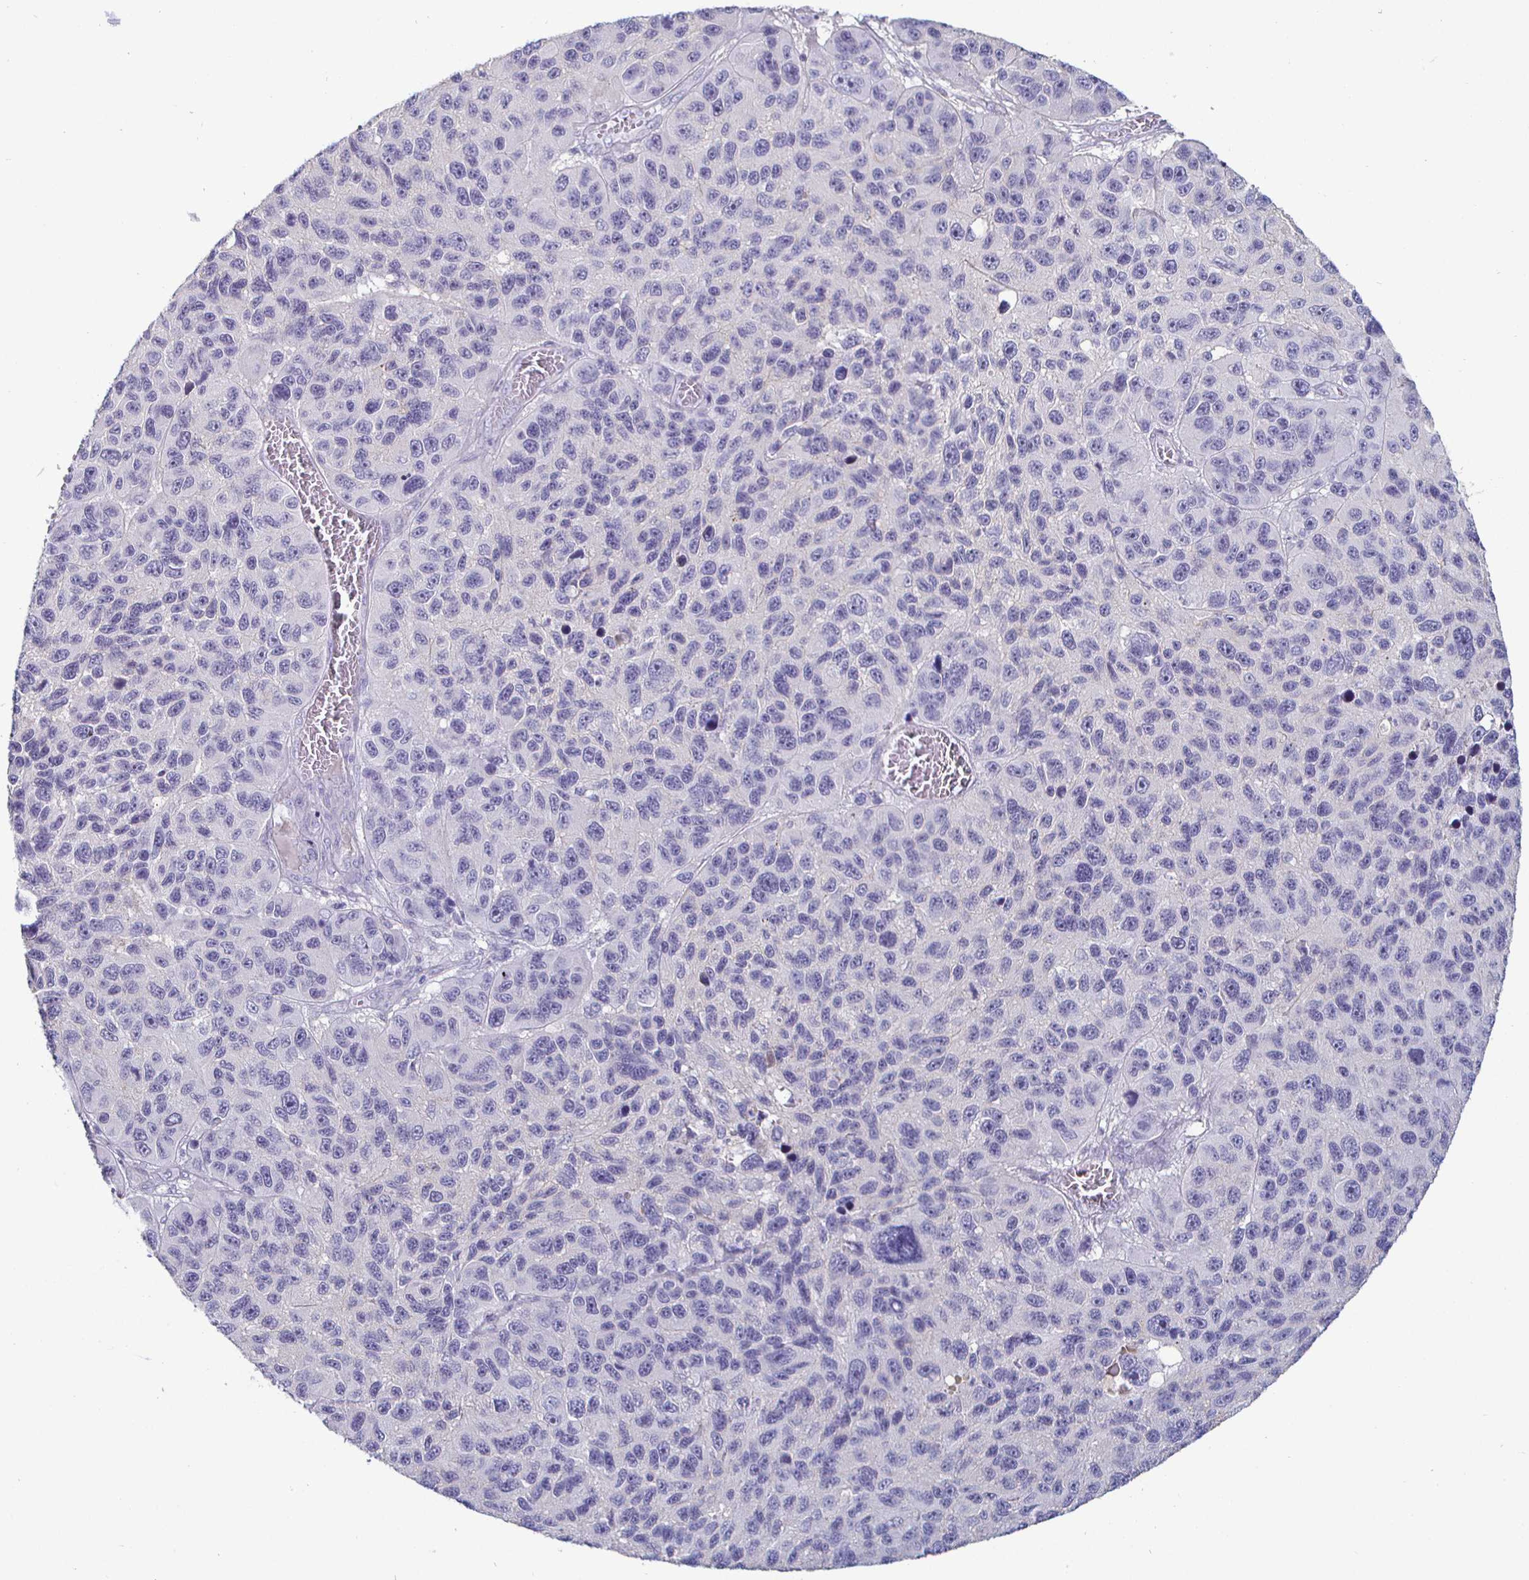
{"staining": {"intensity": "negative", "quantity": "none", "location": "none"}, "tissue": "melanoma", "cell_type": "Tumor cells", "image_type": "cancer", "snomed": [{"axis": "morphology", "description": "Malignant melanoma, NOS"}, {"axis": "topography", "description": "Skin"}], "caption": "High magnification brightfield microscopy of malignant melanoma stained with DAB (brown) and counterstained with hematoxylin (blue): tumor cells show no significant staining.", "gene": "ENPP1", "patient": {"sex": "male", "age": 53}}